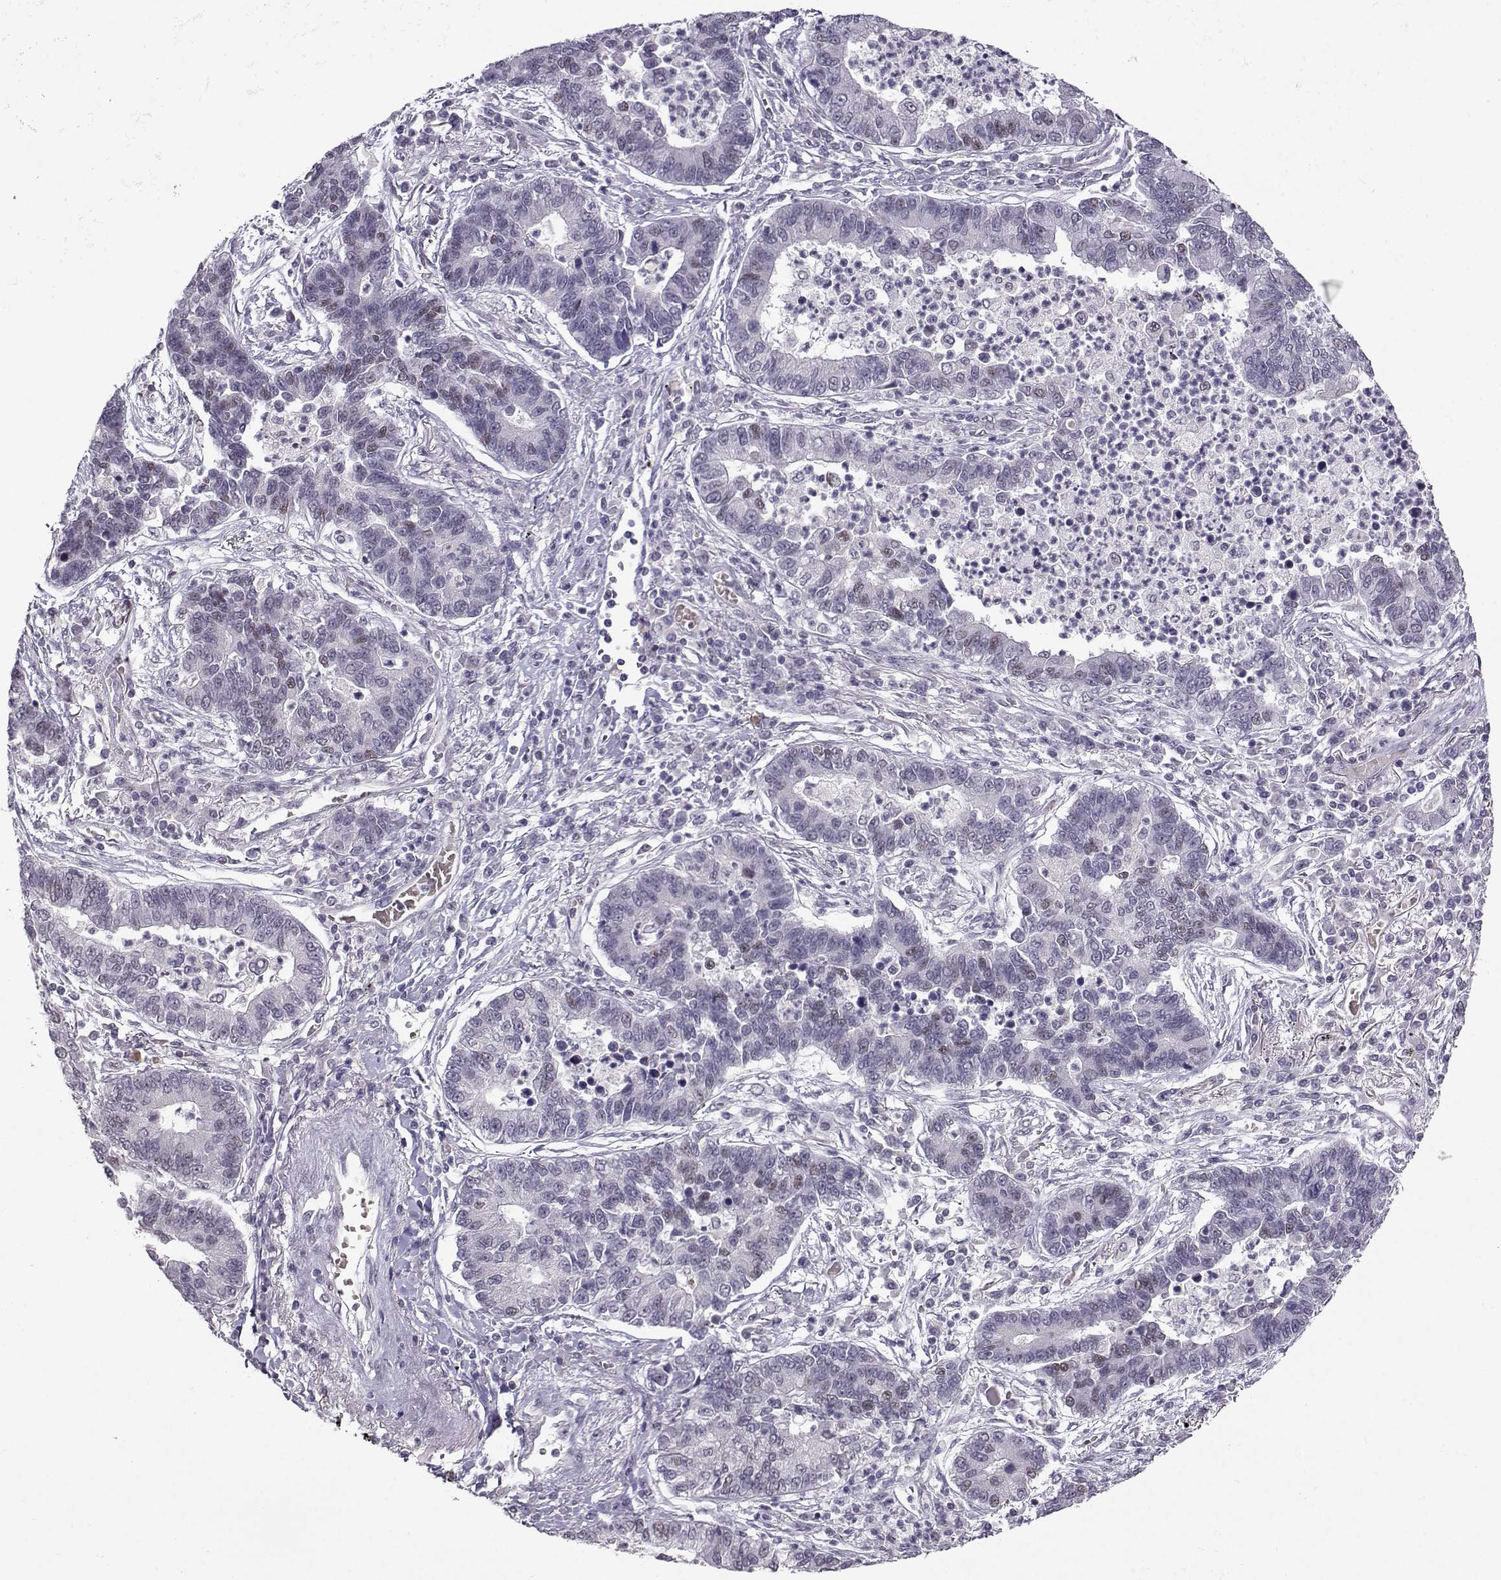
{"staining": {"intensity": "negative", "quantity": "none", "location": "none"}, "tissue": "lung cancer", "cell_type": "Tumor cells", "image_type": "cancer", "snomed": [{"axis": "morphology", "description": "Adenocarcinoma, NOS"}, {"axis": "topography", "description": "Lung"}], "caption": "A photomicrograph of lung cancer stained for a protein displays no brown staining in tumor cells. (DAB immunohistochemistry with hematoxylin counter stain).", "gene": "LIN28A", "patient": {"sex": "female", "age": 57}}